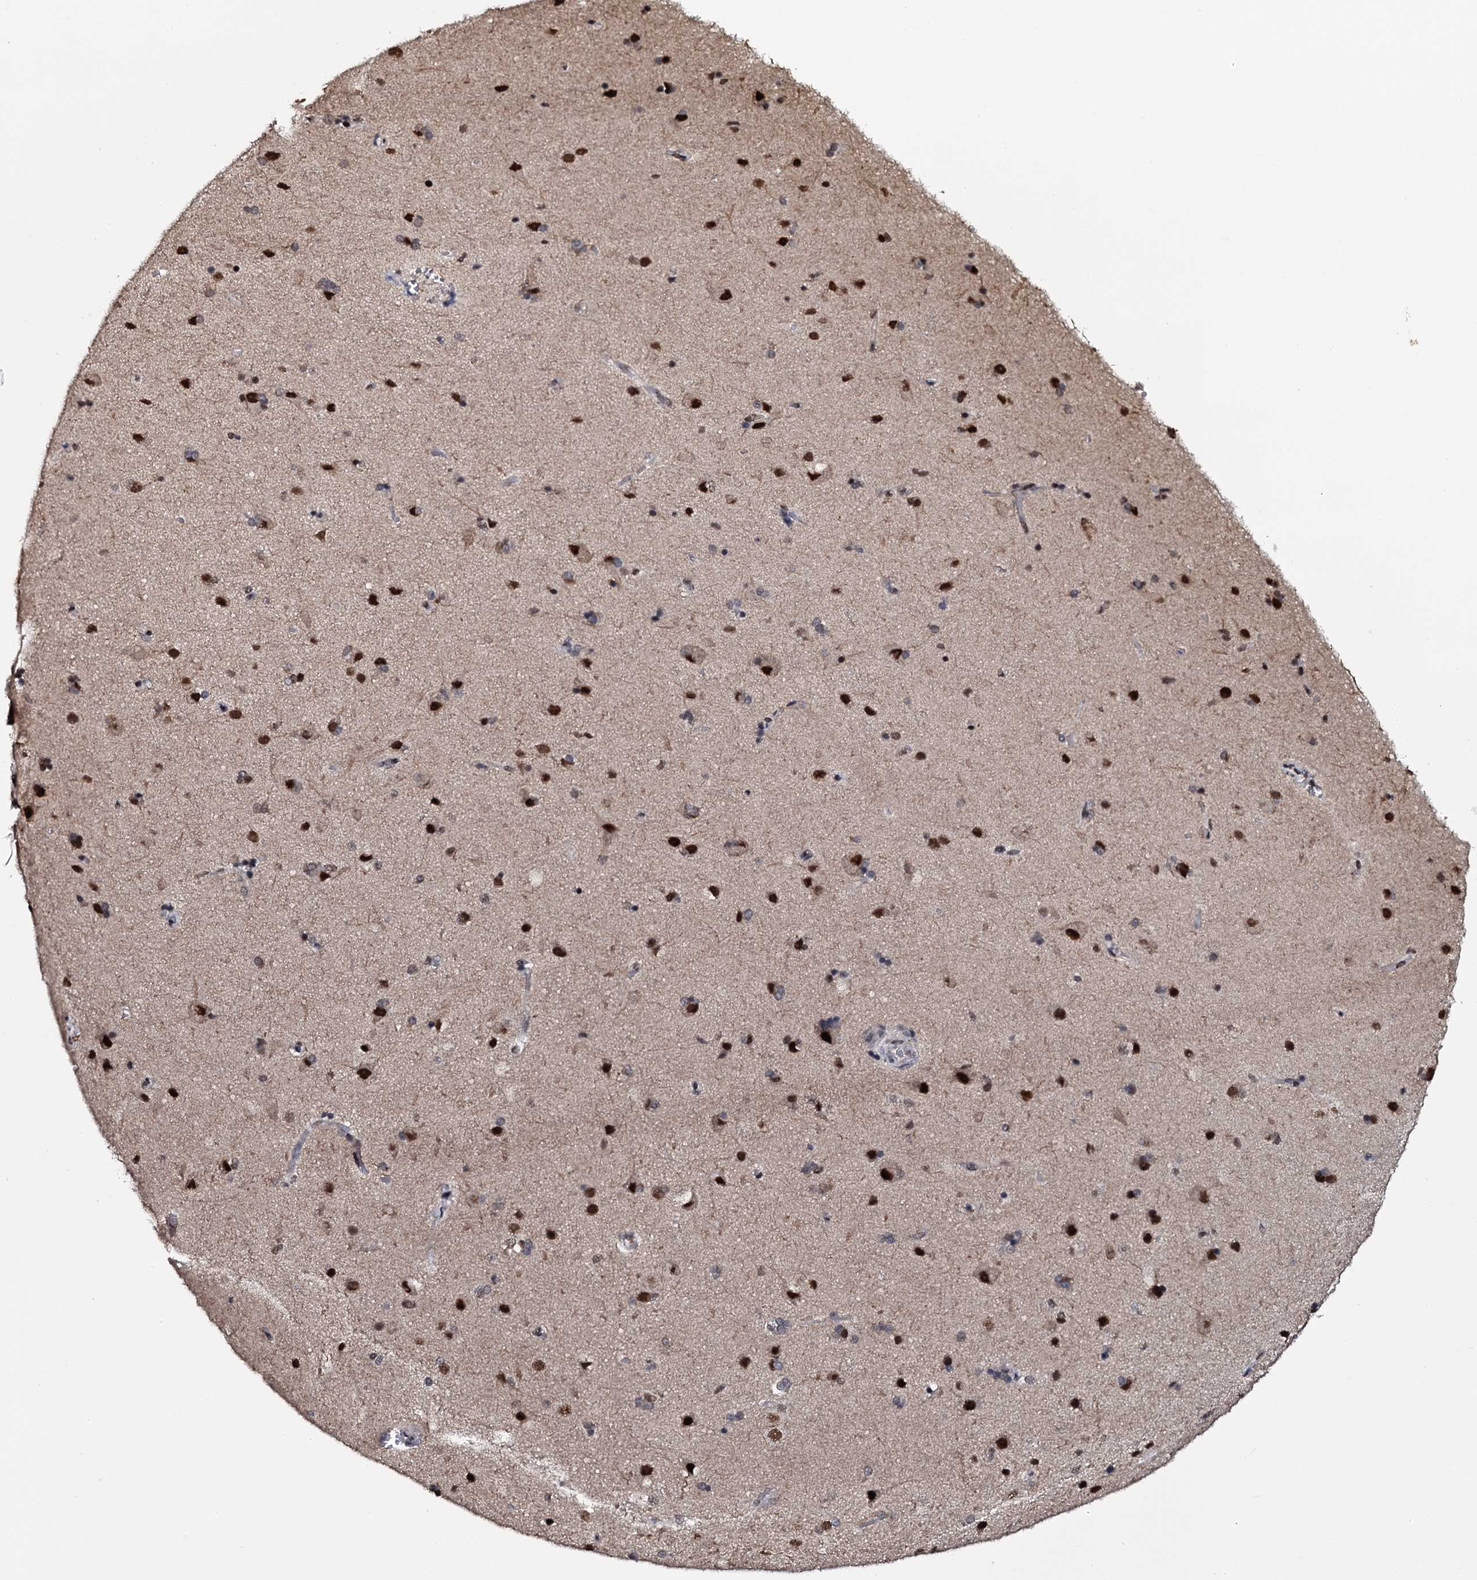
{"staining": {"intensity": "strong", "quantity": "25%-75%", "location": "nuclear"}, "tissue": "cerebral cortex", "cell_type": "Endothelial cells", "image_type": "normal", "snomed": [{"axis": "morphology", "description": "Normal tissue, NOS"}, {"axis": "topography", "description": "Cerebral cortex"}], "caption": "Protein expression analysis of benign human cerebral cortex reveals strong nuclear staining in approximately 25%-75% of endothelial cells.", "gene": "SH2D4B", "patient": {"sex": "male", "age": 62}}